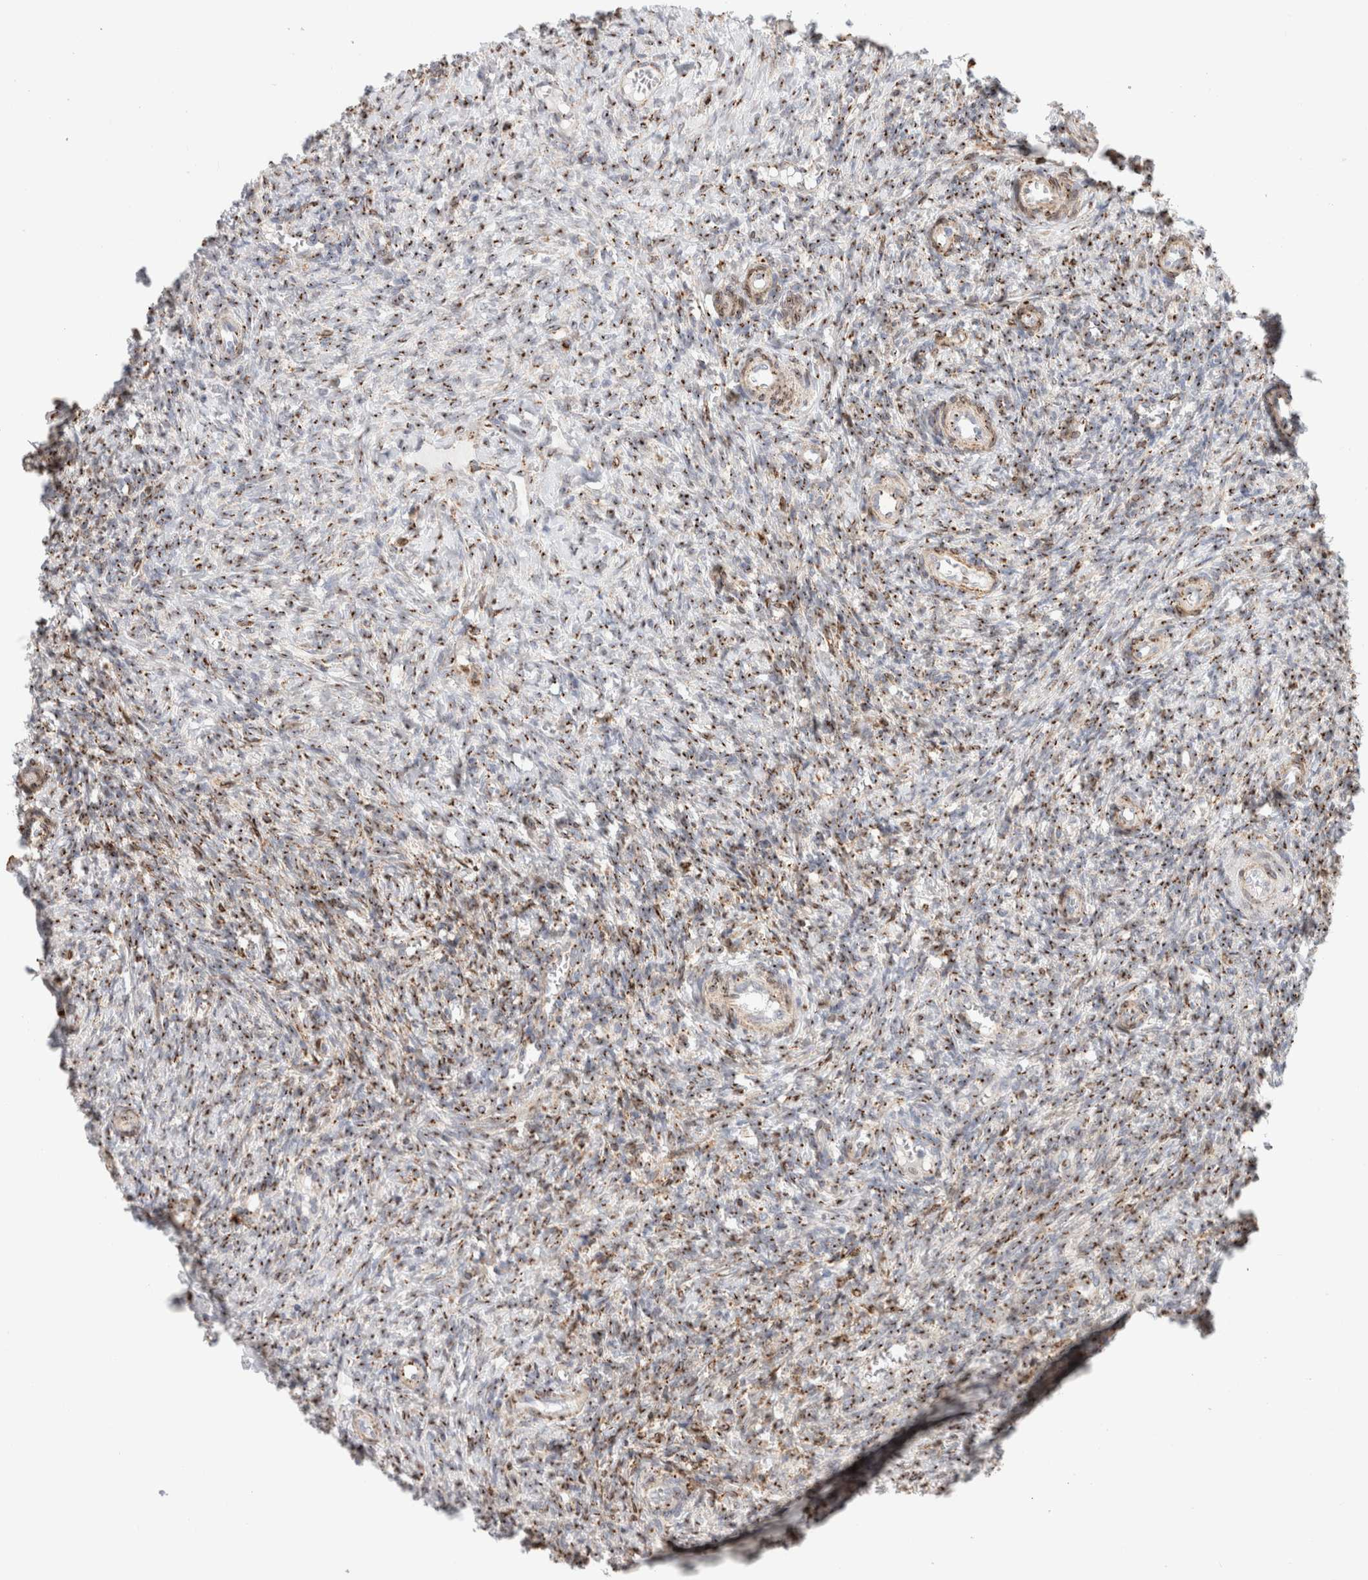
{"staining": {"intensity": "moderate", "quantity": ">75%", "location": "cytoplasmic/membranous"}, "tissue": "ovary", "cell_type": "Follicle cells", "image_type": "normal", "snomed": [{"axis": "morphology", "description": "Normal tissue, NOS"}, {"axis": "topography", "description": "Ovary"}], "caption": "Follicle cells demonstrate moderate cytoplasmic/membranous expression in approximately >75% of cells in benign ovary.", "gene": "MCFD2", "patient": {"sex": "female", "age": 41}}